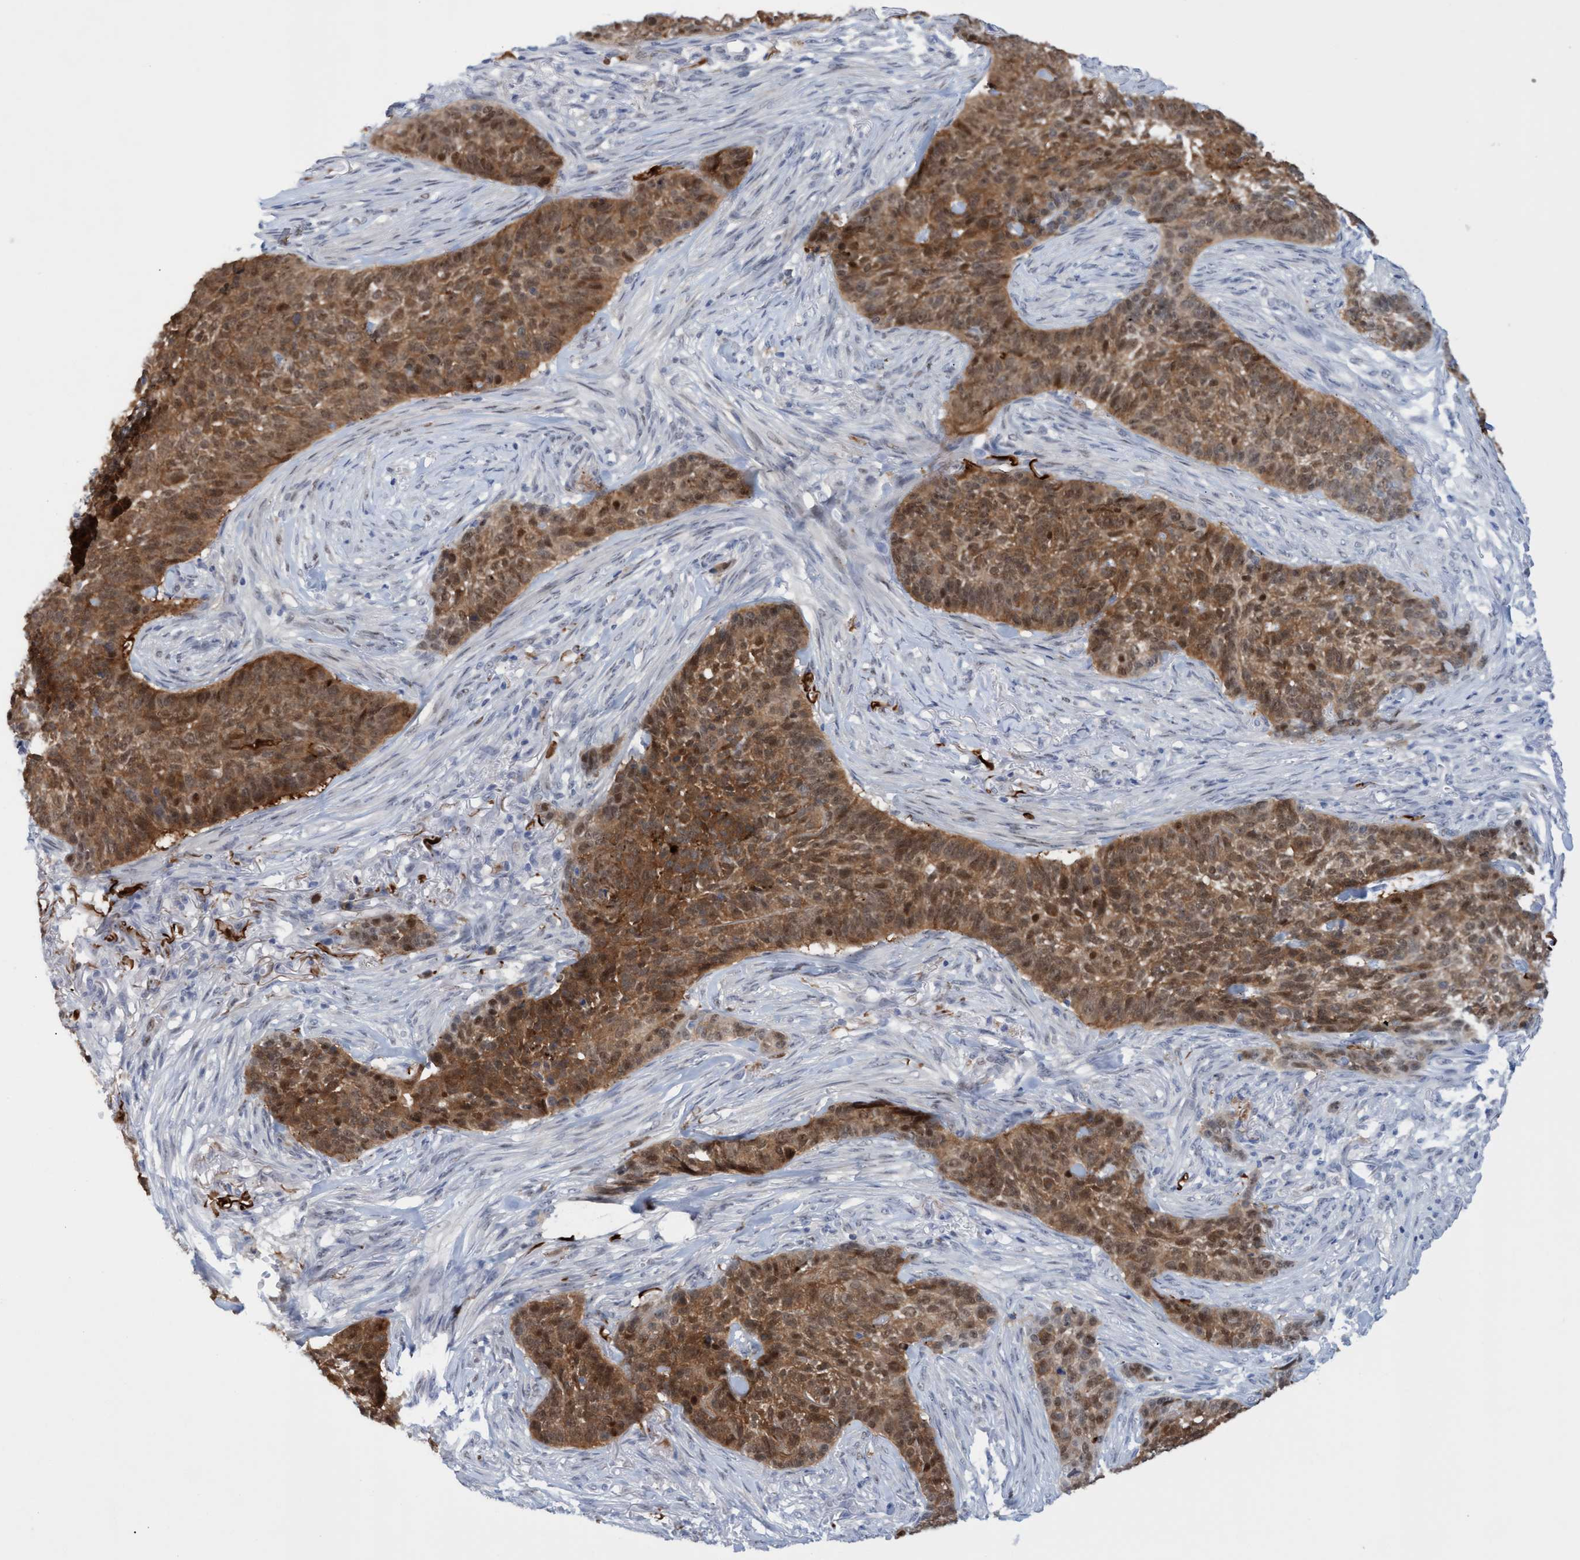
{"staining": {"intensity": "moderate", "quantity": ">75%", "location": "cytoplasmic/membranous,nuclear"}, "tissue": "skin cancer", "cell_type": "Tumor cells", "image_type": "cancer", "snomed": [{"axis": "morphology", "description": "Basal cell carcinoma"}, {"axis": "topography", "description": "Skin"}], "caption": "DAB immunohistochemical staining of skin cancer exhibits moderate cytoplasmic/membranous and nuclear protein staining in approximately >75% of tumor cells. The staining is performed using DAB (3,3'-diaminobenzidine) brown chromogen to label protein expression. The nuclei are counter-stained blue using hematoxylin.", "gene": "PINX1", "patient": {"sex": "male", "age": 85}}